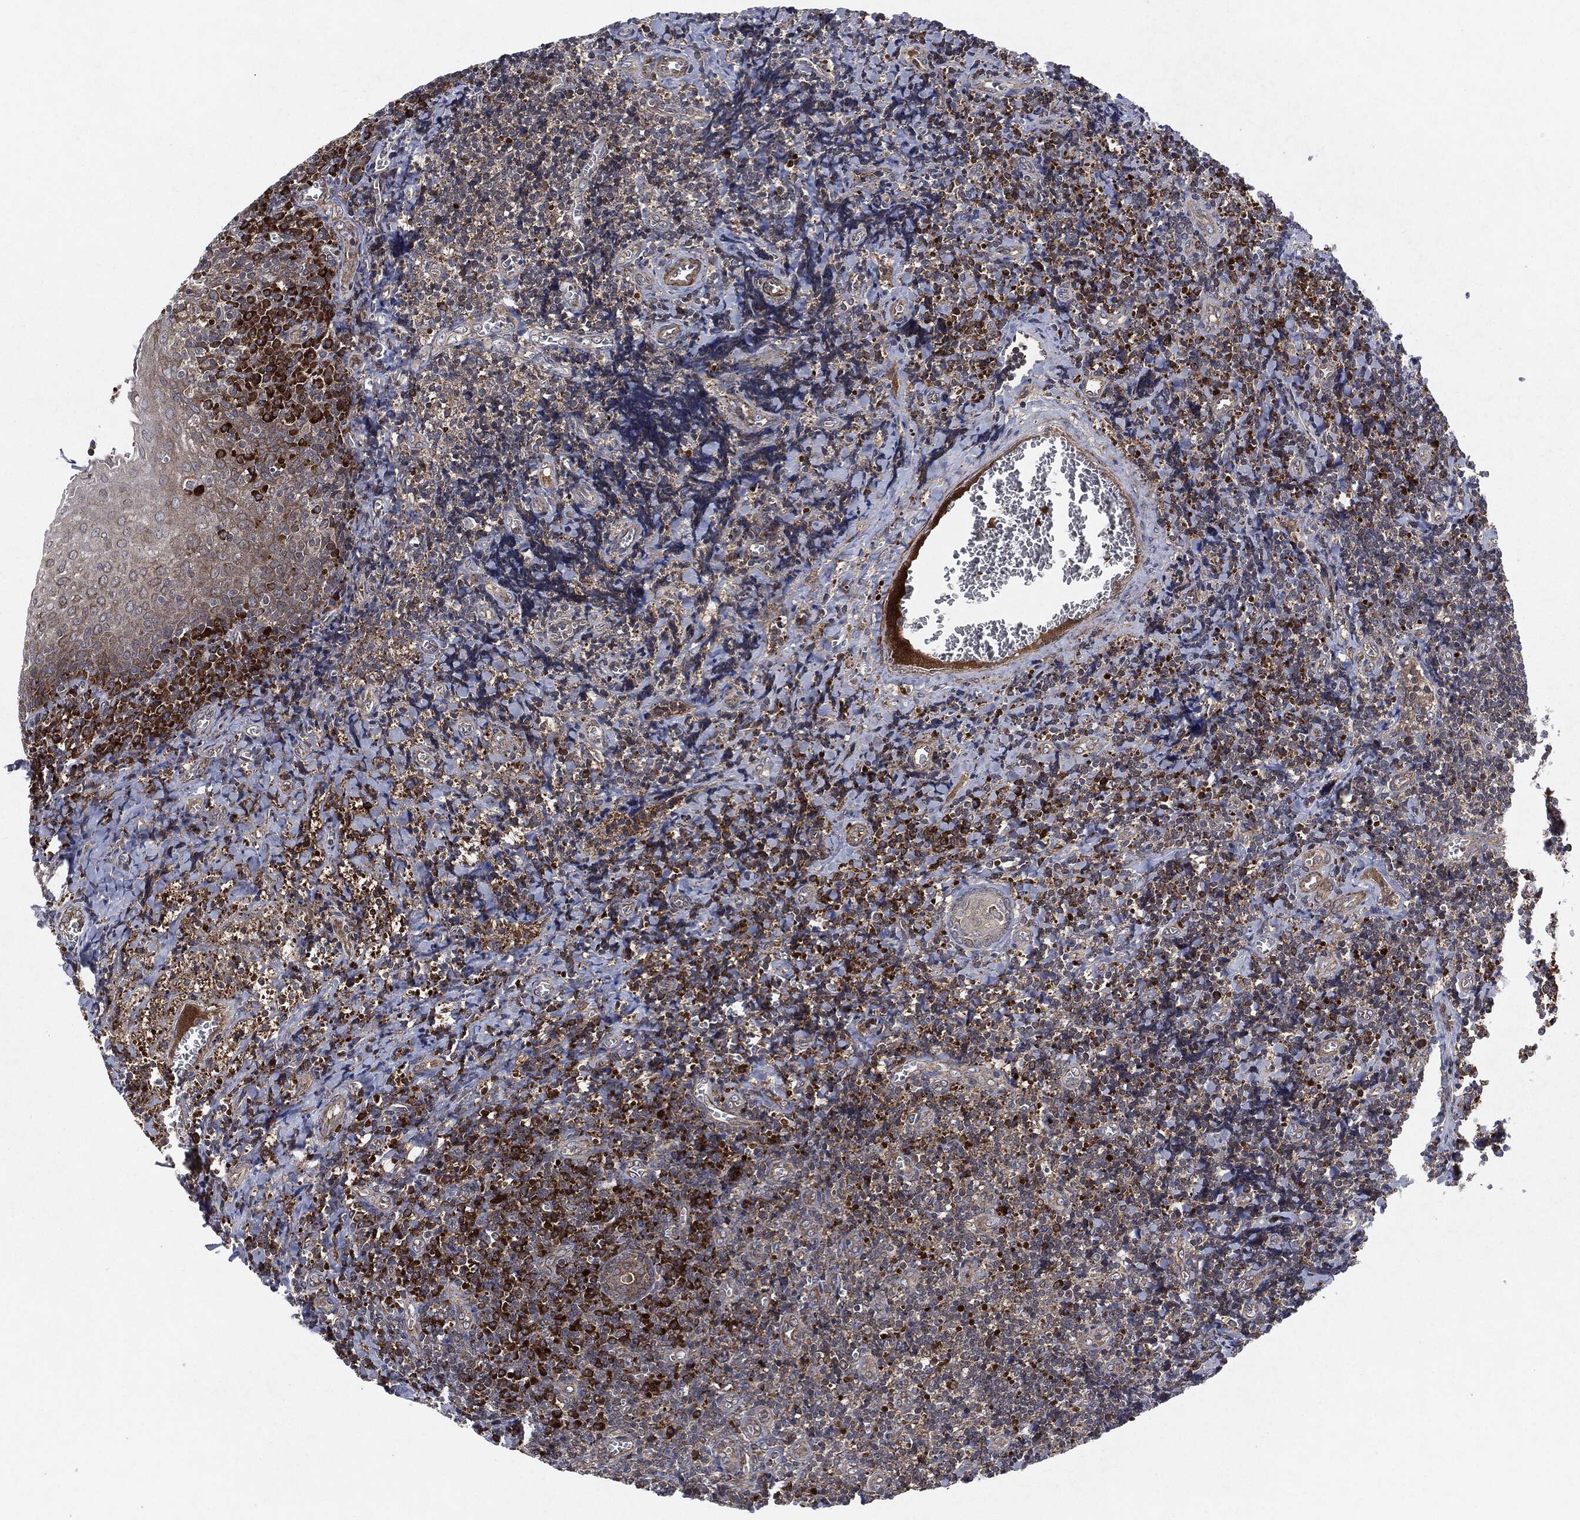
{"staining": {"intensity": "strong", "quantity": "<25%", "location": "cytoplasmic/membranous"}, "tissue": "tonsil", "cell_type": "Germinal center cells", "image_type": "normal", "snomed": [{"axis": "morphology", "description": "Normal tissue, NOS"}, {"axis": "morphology", "description": "Inflammation, NOS"}, {"axis": "topography", "description": "Tonsil"}], "caption": "IHC of benign tonsil demonstrates medium levels of strong cytoplasmic/membranous positivity in approximately <25% of germinal center cells. The protein of interest is stained brown, and the nuclei are stained in blue (DAB (3,3'-diaminobenzidine) IHC with brightfield microscopy, high magnification).", "gene": "RAF1", "patient": {"sex": "female", "age": 31}}